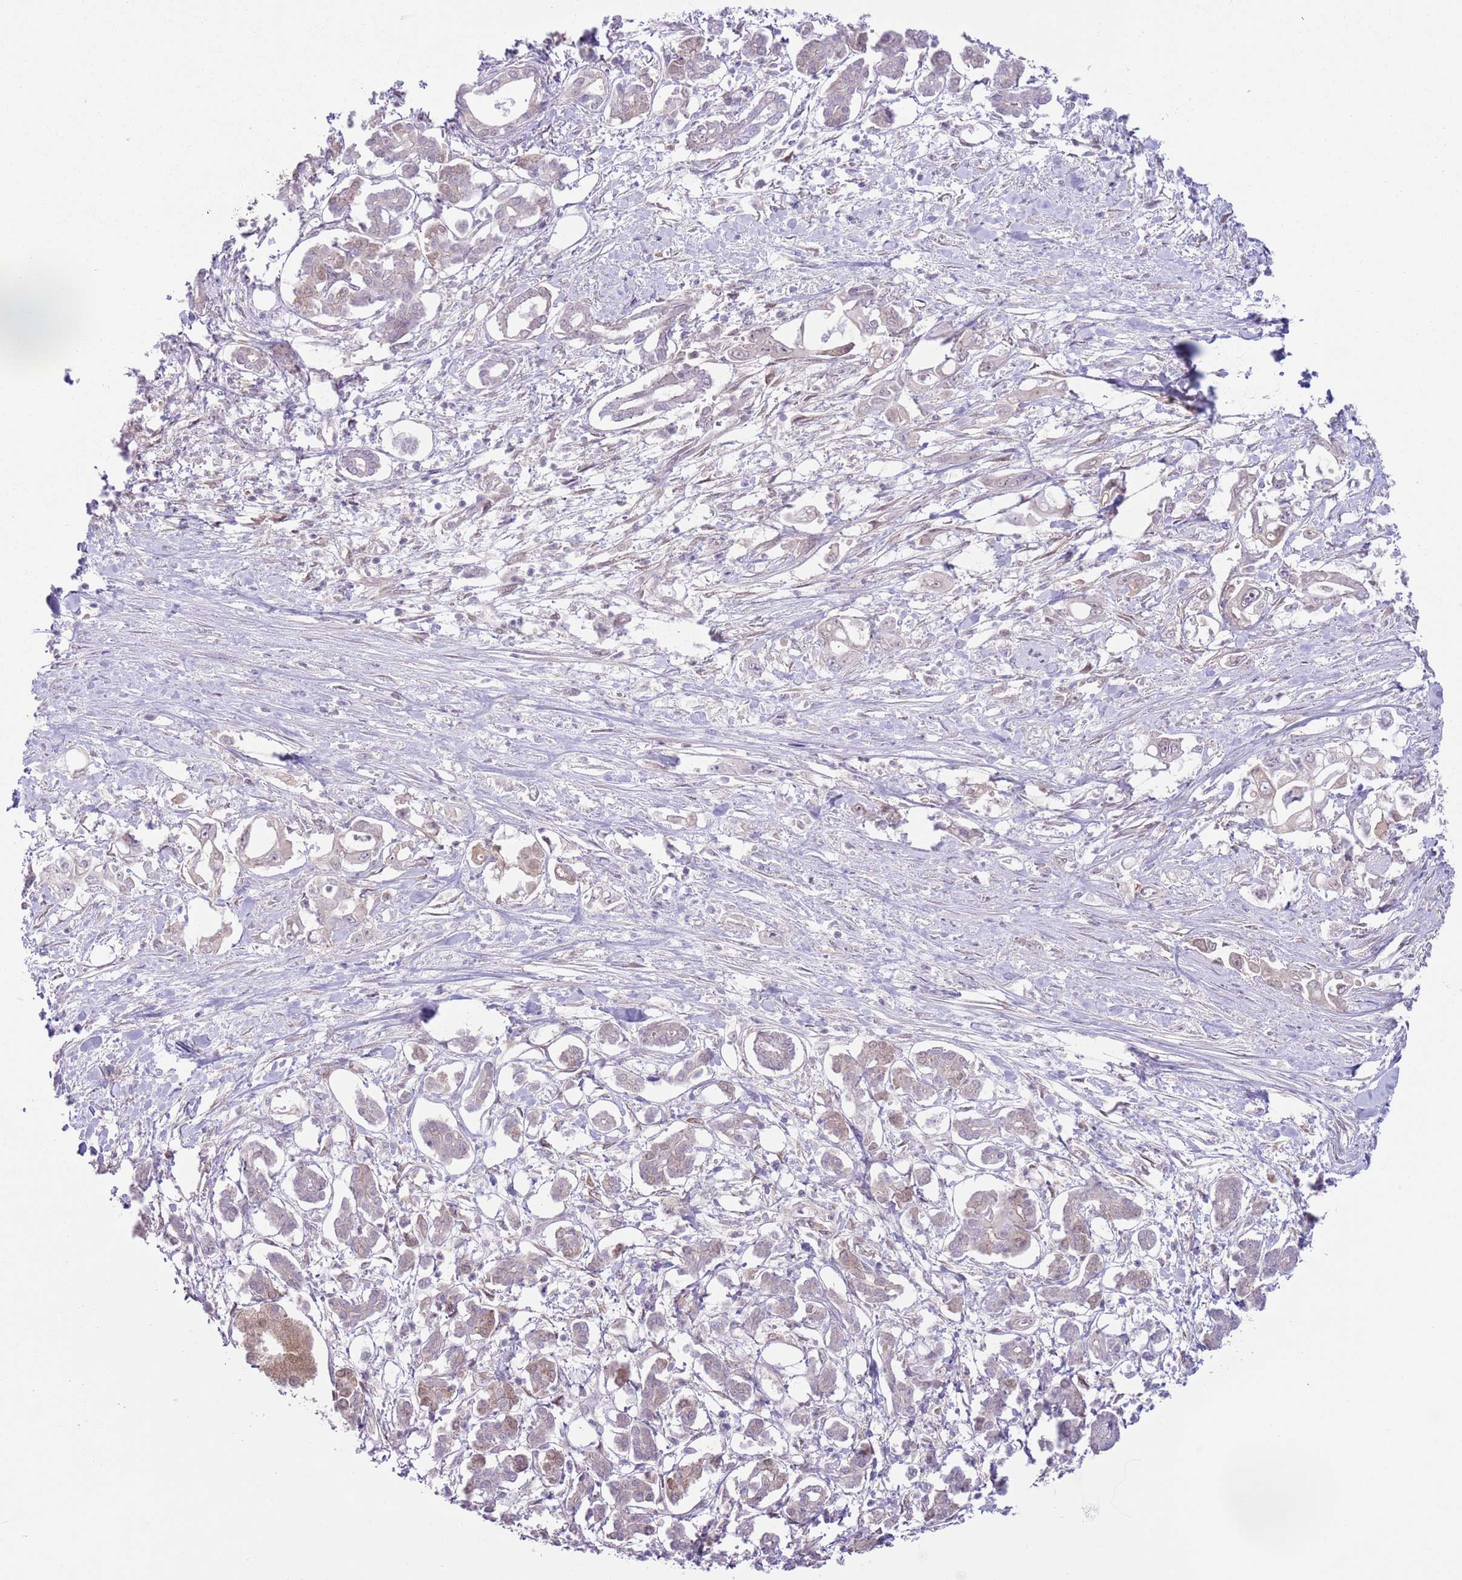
{"staining": {"intensity": "weak", "quantity": "25%-75%", "location": "cytoplasmic/membranous"}, "tissue": "pancreatic cancer", "cell_type": "Tumor cells", "image_type": "cancer", "snomed": [{"axis": "morphology", "description": "Adenocarcinoma, NOS"}, {"axis": "topography", "description": "Pancreas"}], "caption": "Pancreatic cancer stained for a protein (brown) shows weak cytoplasmic/membranous positive positivity in about 25%-75% of tumor cells.", "gene": "COPE", "patient": {"sex": "male", "age": 61}}